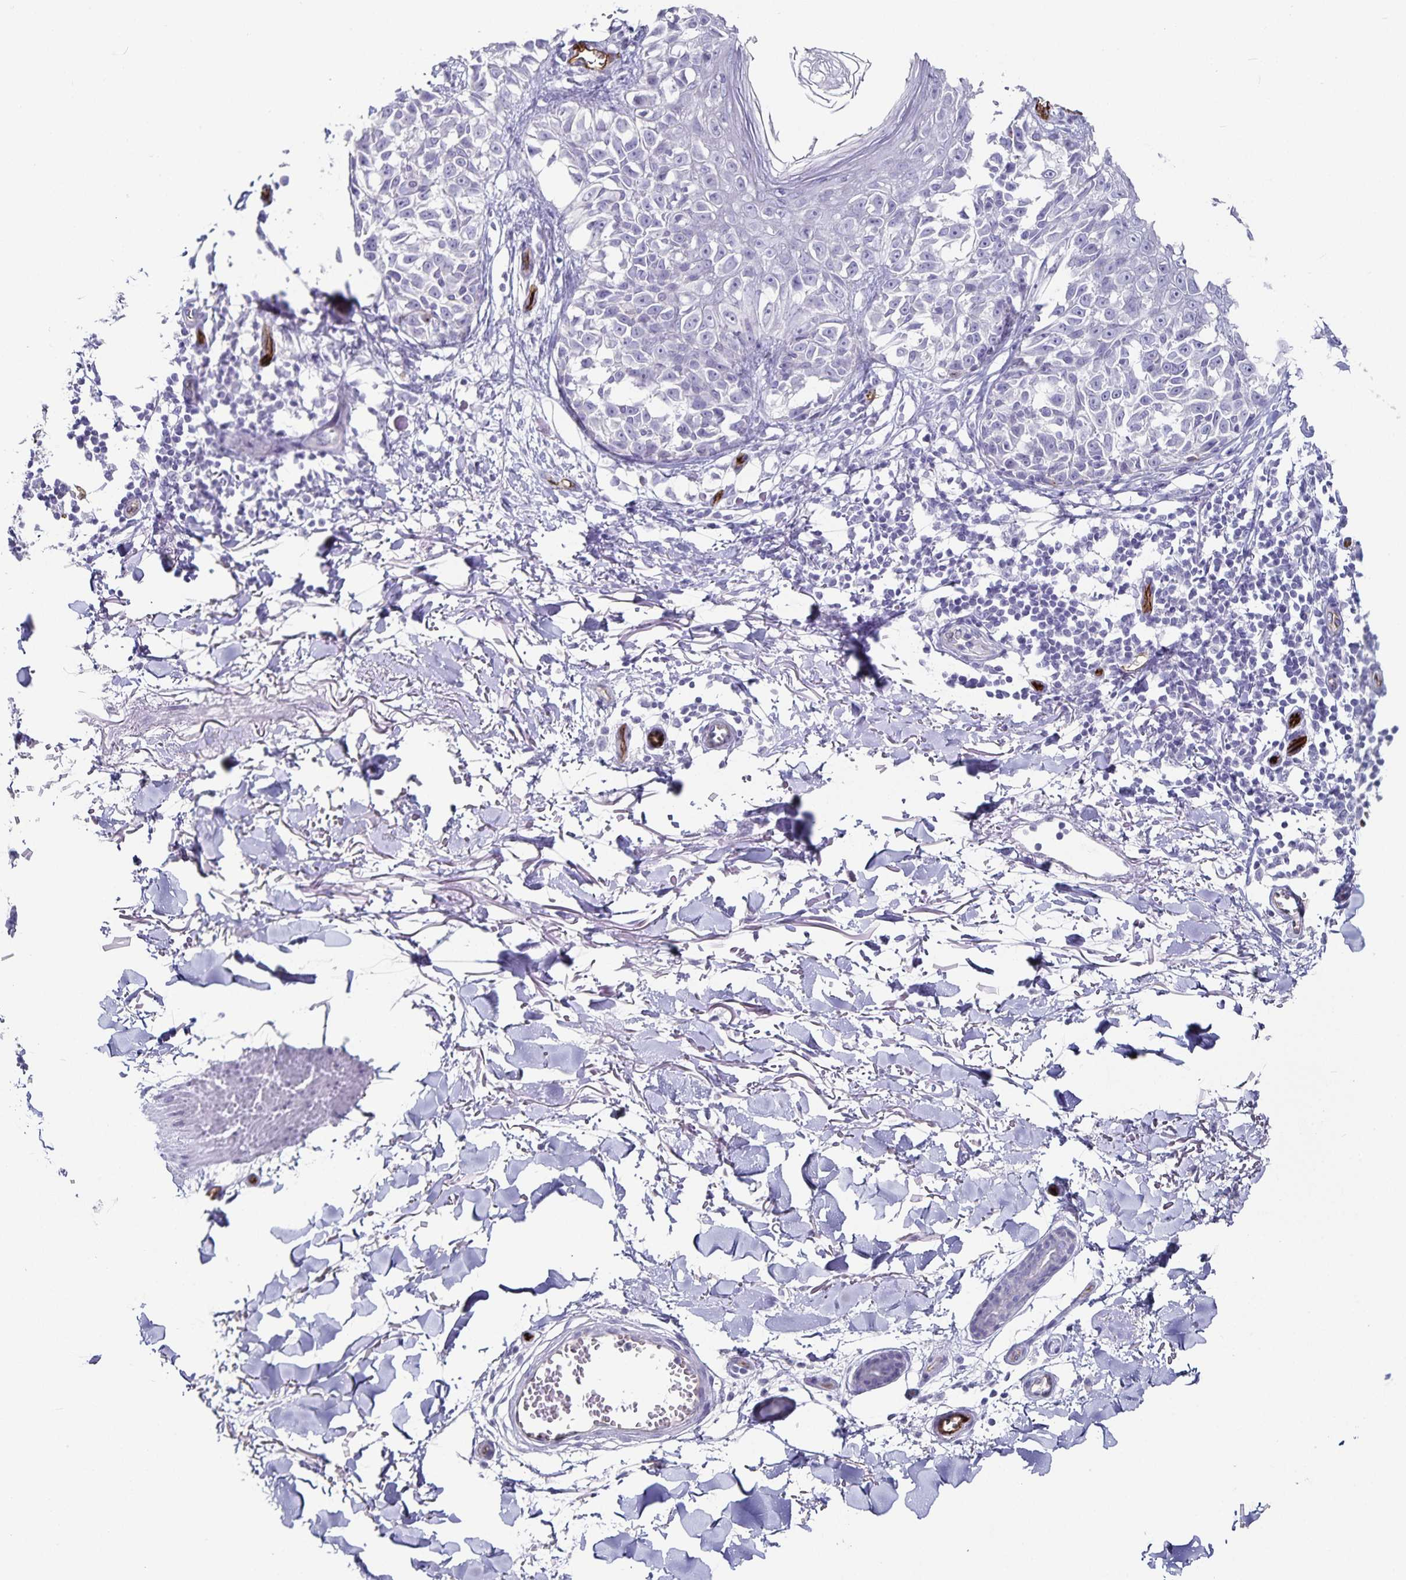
{"staining": {"intensity": "negative", "quantity": "none", "location": "none"}, "tissue": "melanoma", "cell_type": "Tumor cells", "image_type": "cancer", "snomed": [{"axis": "morphology", "description": "Malignant melanoma, NOS"}, {"axis": "topography", "description": "Skin"}], "caption": "Immunohistochemical staining of human malignant melanoma shows no significant staining in tumor cells. The staining is performed using DAB (3,3'-diaminobenzidine) brown chromogen with nuclei counter-stained in using hematoxylin.", "gene": "PODXL", "patient": {"sex": "male", "age": 73}}